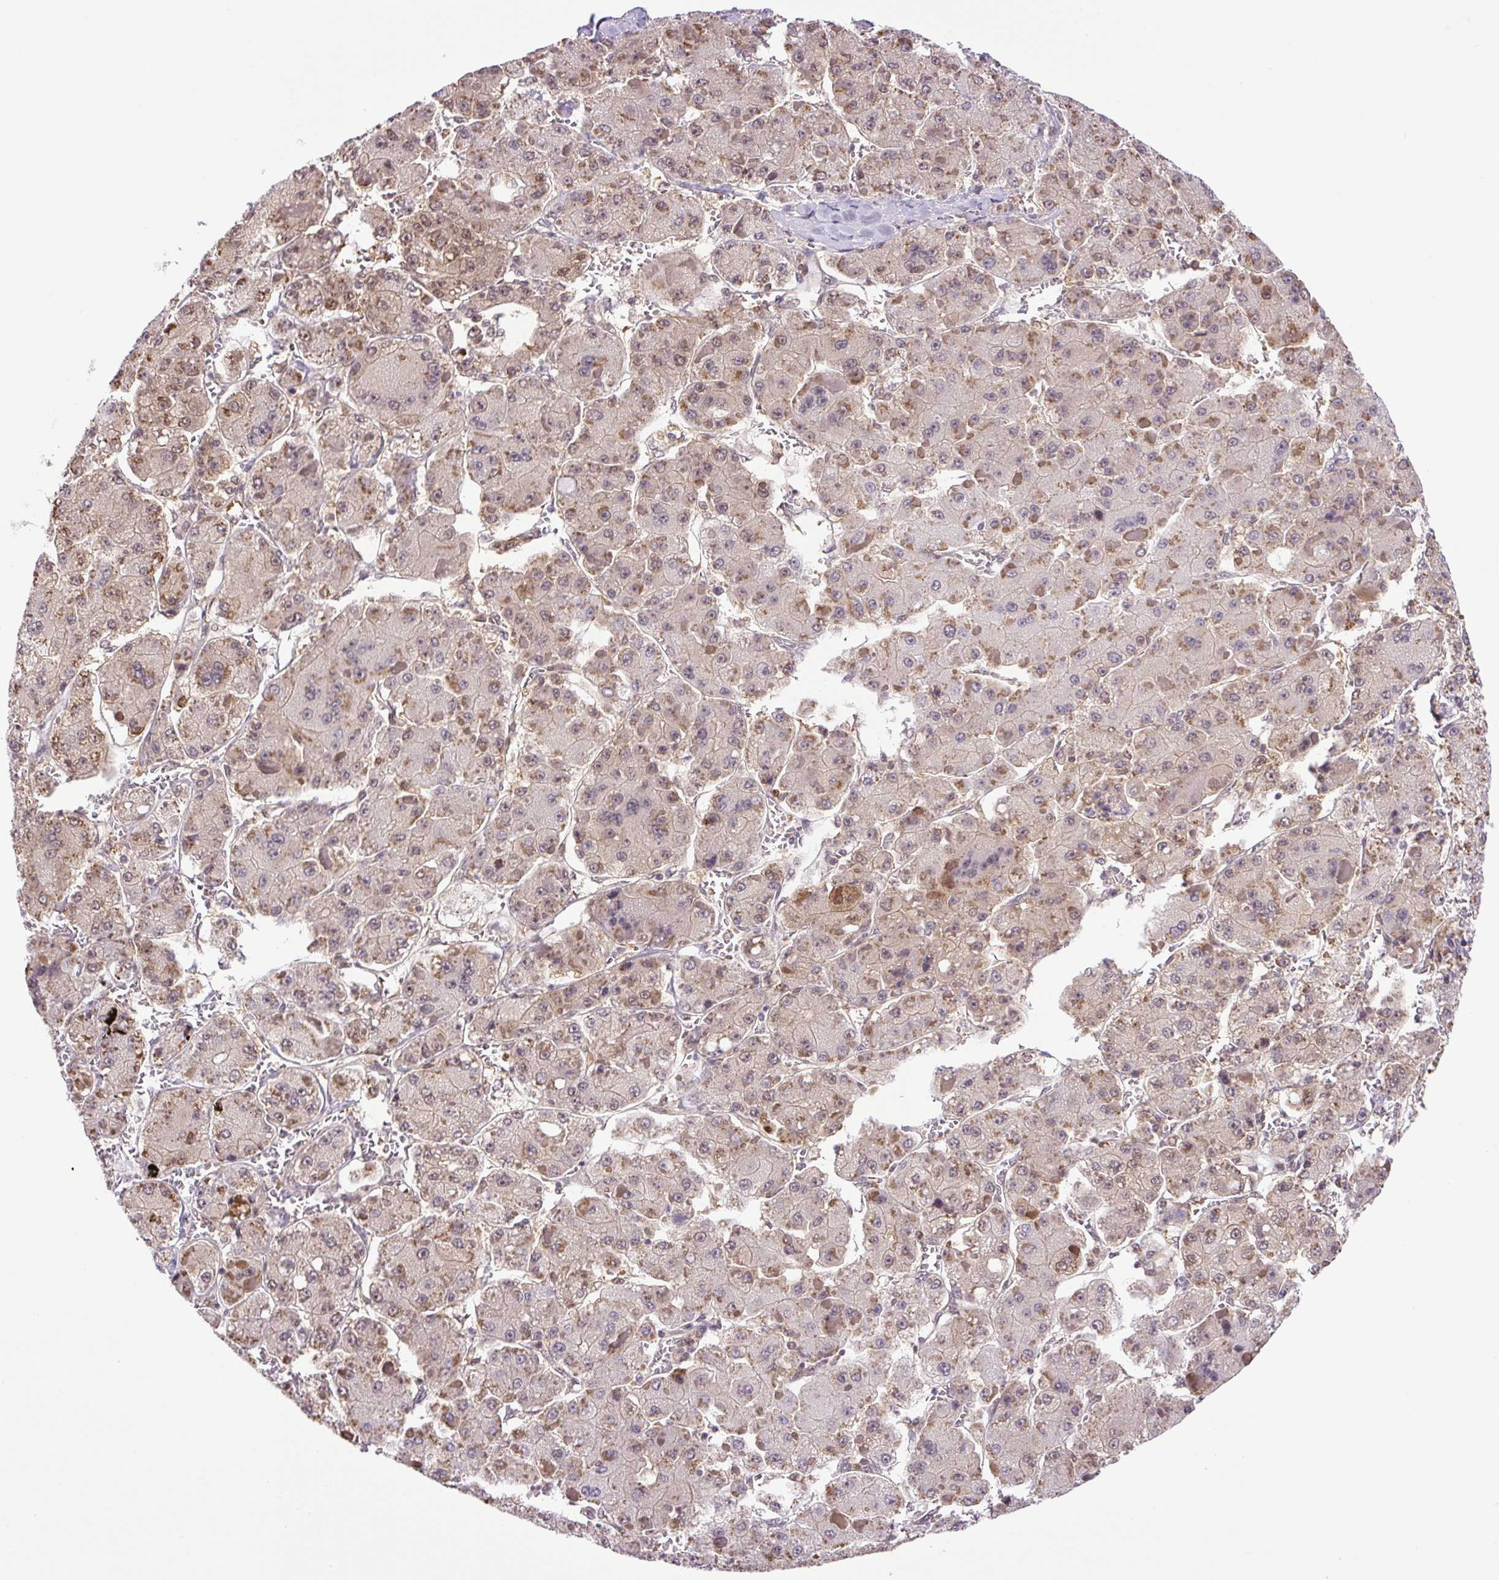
{"staining": {"intensity": "weak", "quantity": "<25%", "location": "nuclear"}, "tissue": "liver cancer", "cell_type": "Tumor cells", "image_type": "cancer", "snomed": [{"axis": "morphology", "description": "Carcinoma, Hepatocellular, NOS"}, {"axis": "topography", "description": "Liver"}], "caption": "The histopathology image reveals no significant positivity in tumor cells of liver cancer (hepatocellular carcinoma).", "gene": "SGTA", "patient": {"sex": "female", "age": 73}}